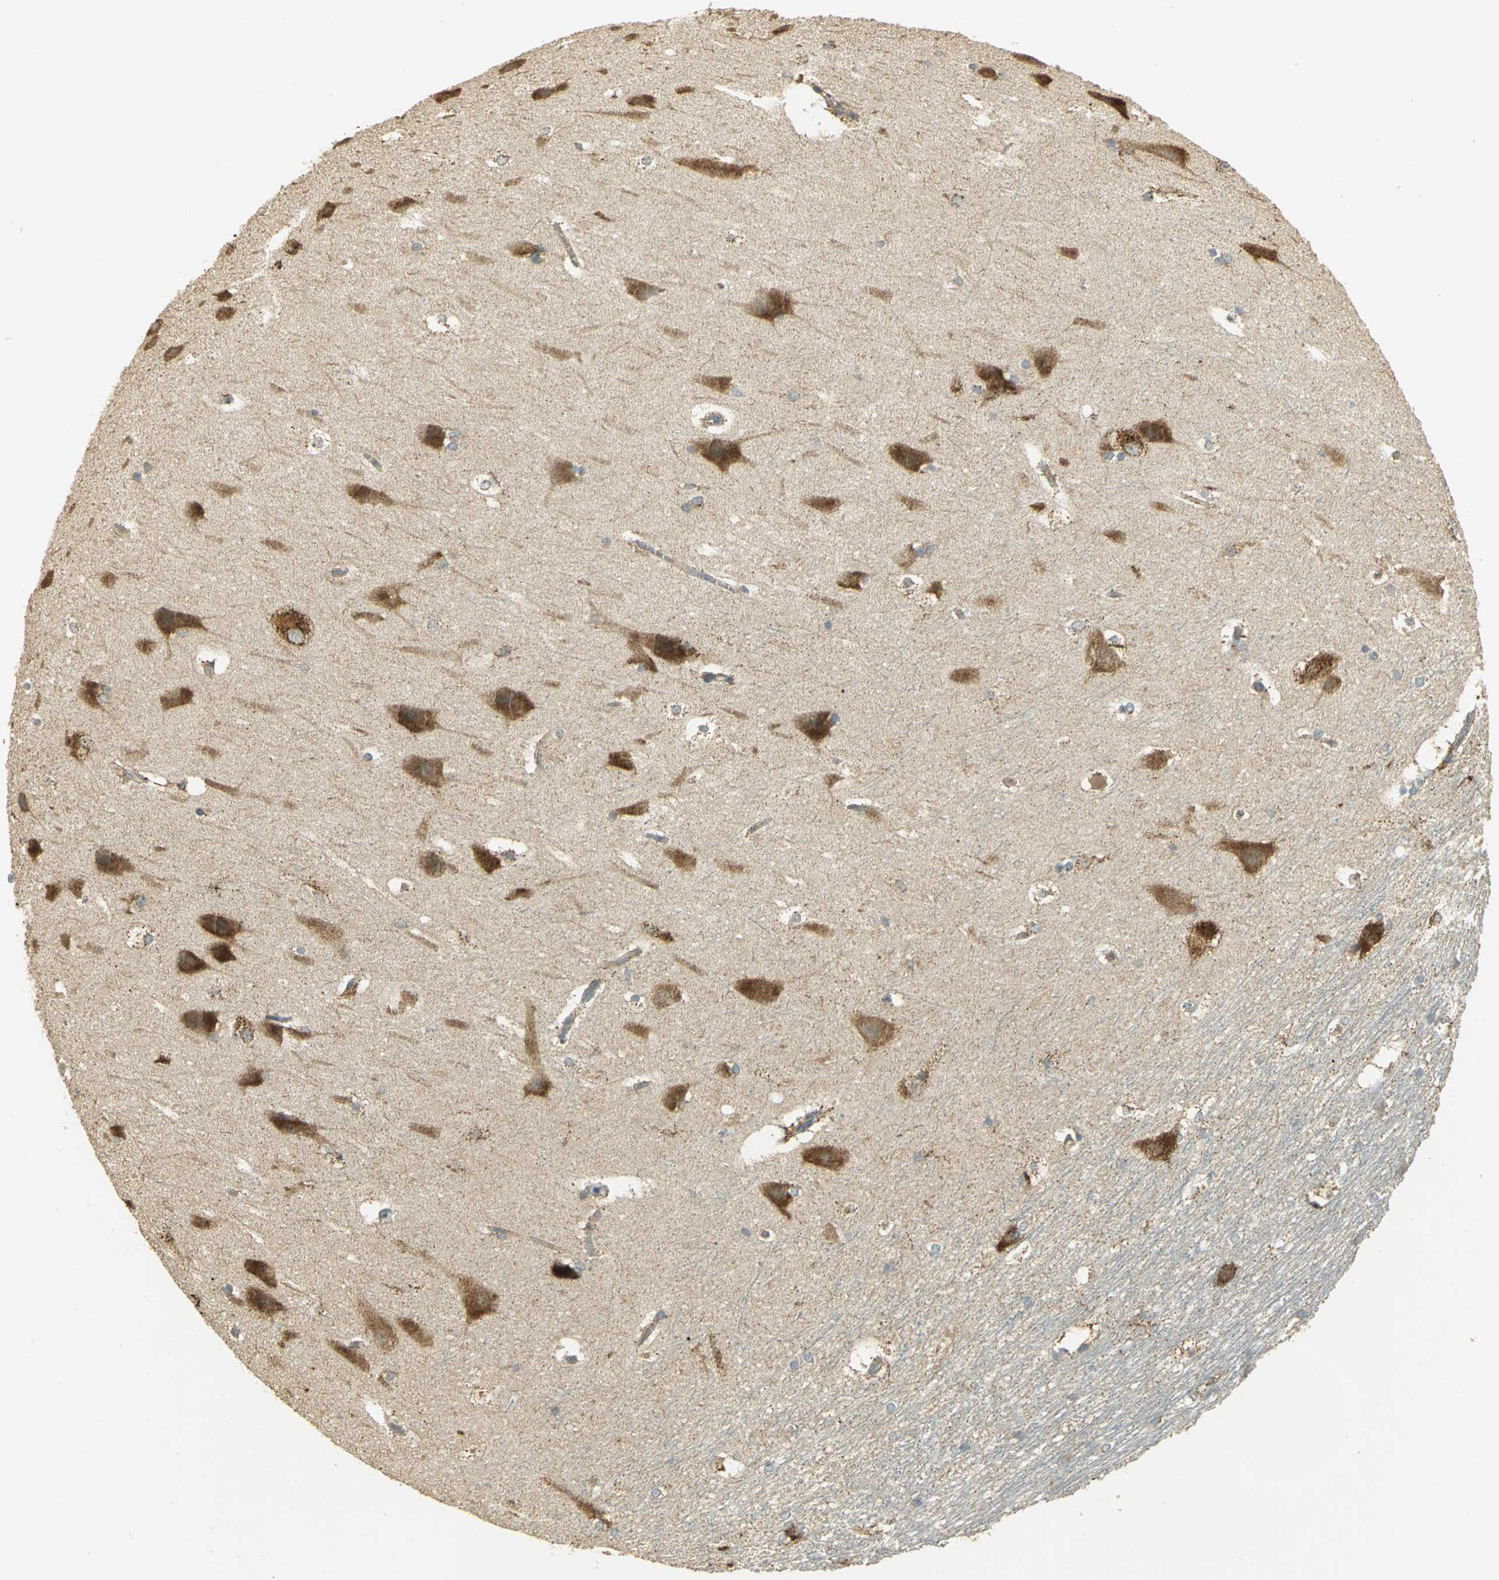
{"staining": {"intensity": "moderate", "quantity": "25%-75%", "location": "cytoplasmic/membranous"}, "tissue": "hippocampus", "cell_type": "Glial cells", "image_type": "normal", "snomed": [{"axis": "morphology", "description": "Normal tissue, NOS"}, {"axis": "topography", "description": "Hippocampus"}], "caption": "Protein staining reveals moderate cytoplasmic/membranous expression in approximately 25%-75% of glial cells in benign hippocampus. Immunohistochemistry (ihc) stains the protein in brown and the nuclei are stained blue.", "gene": "RARS1", "patient": {"sex": "female", "age": 19}}